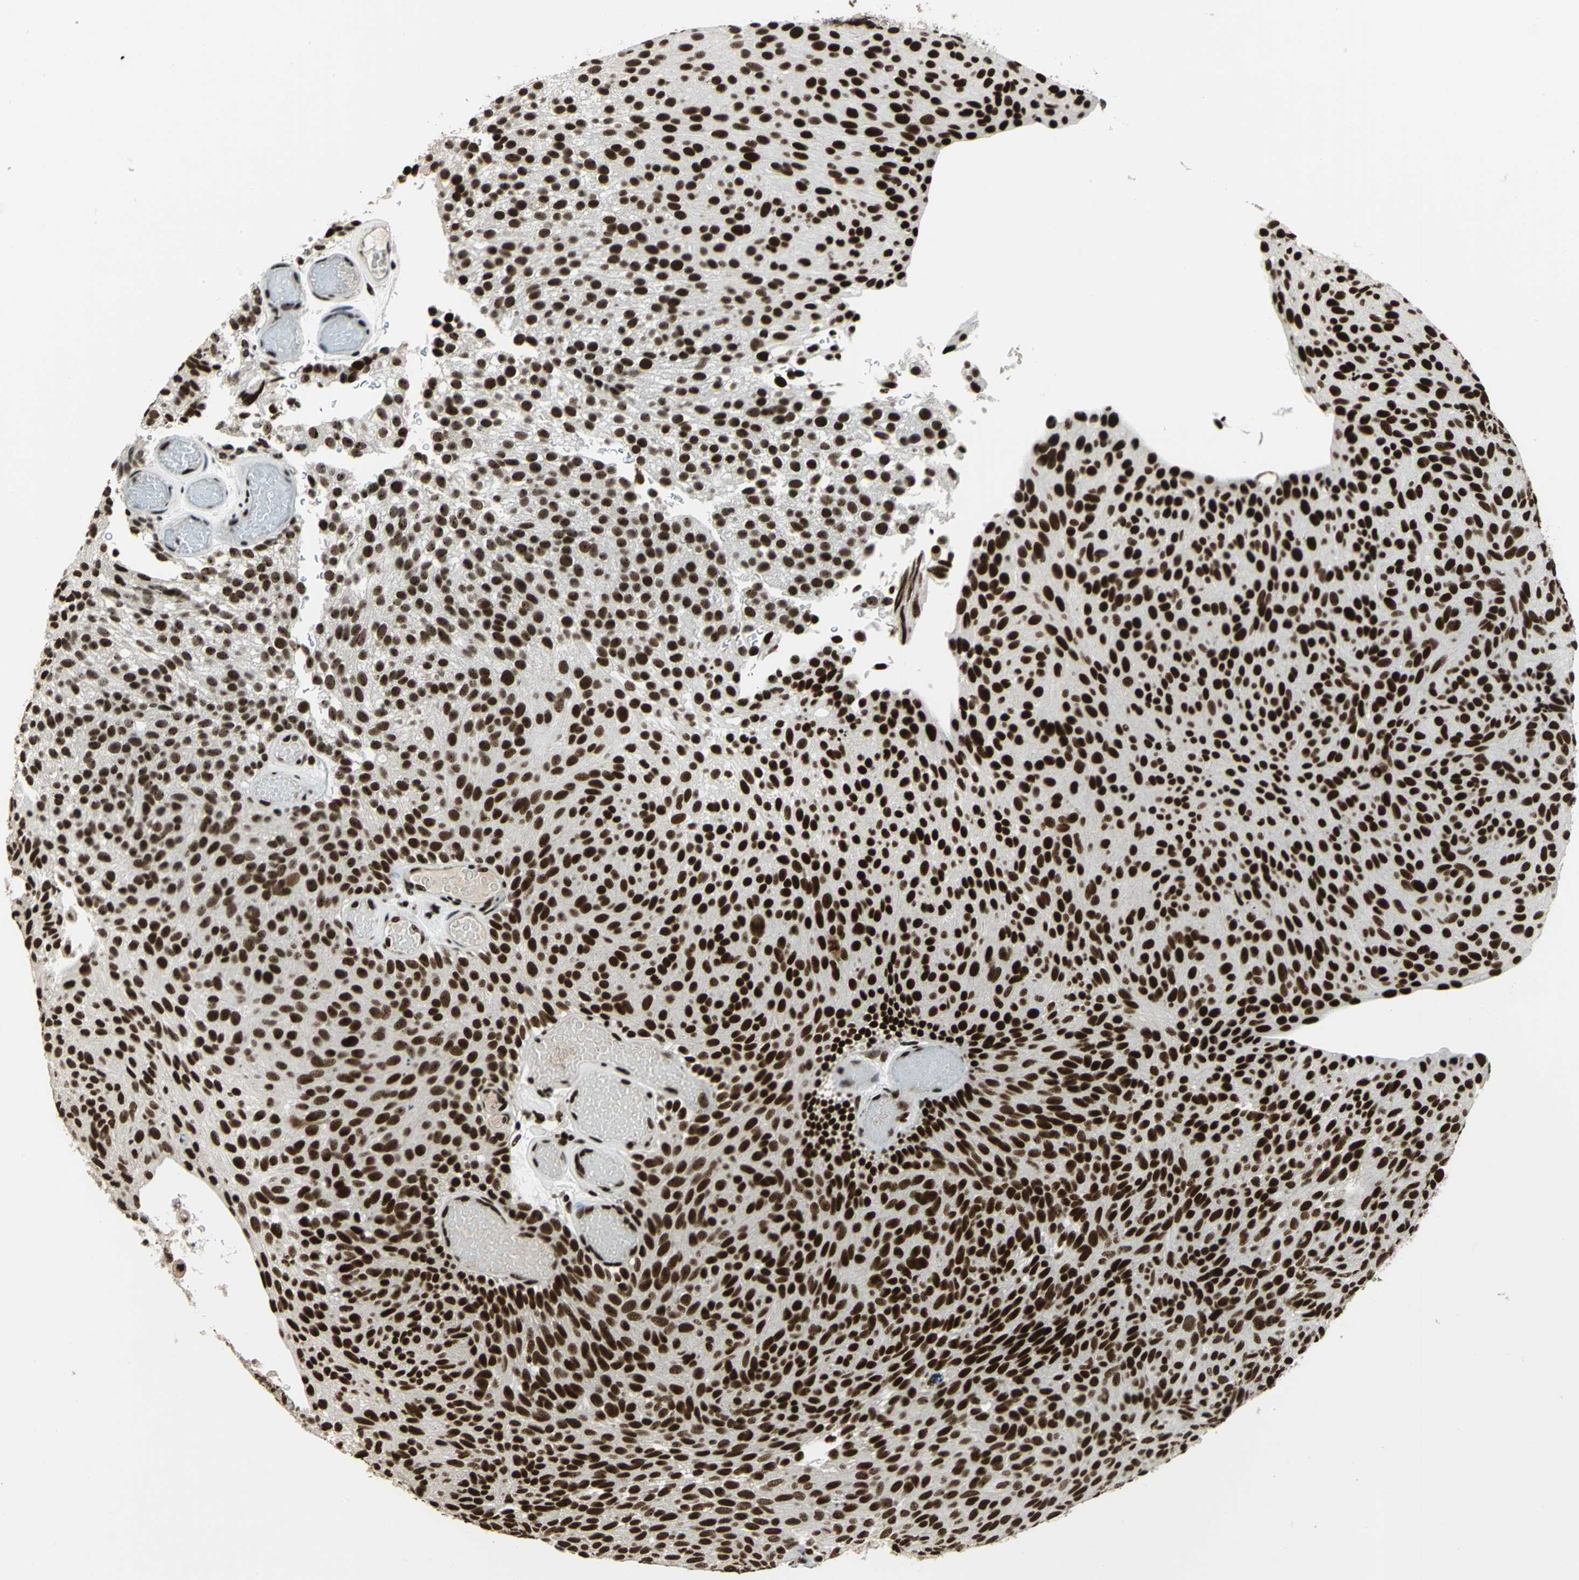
{"staining": {"intensity": "strong", "quantity": ">75%", "location": "nuclear"}, "tissue": "urothelial cancer", "cell_type": "Tumor cells", "image_type": "cancer", "snomed": [{"axis": "morphology", "description": "Urothelial carcinoma, Low grade"}, {"axis": "topography", "description": "Urinary bladder"}], "caption": "Immunohistochemistry staining of urothelial carcinoma (low-grade), which exhibits high levels of strong nuclear staining in about >75% of tumor cells indicating strong nuclear protein expression. The staining was performed using DAB (3,3'-diaminobenzidine) (brown) for protein detection and nuclei were counterstained in hematoxylin (blue).", "gene": "UBTF", "patient": {"sex": "male", "age": 78}}